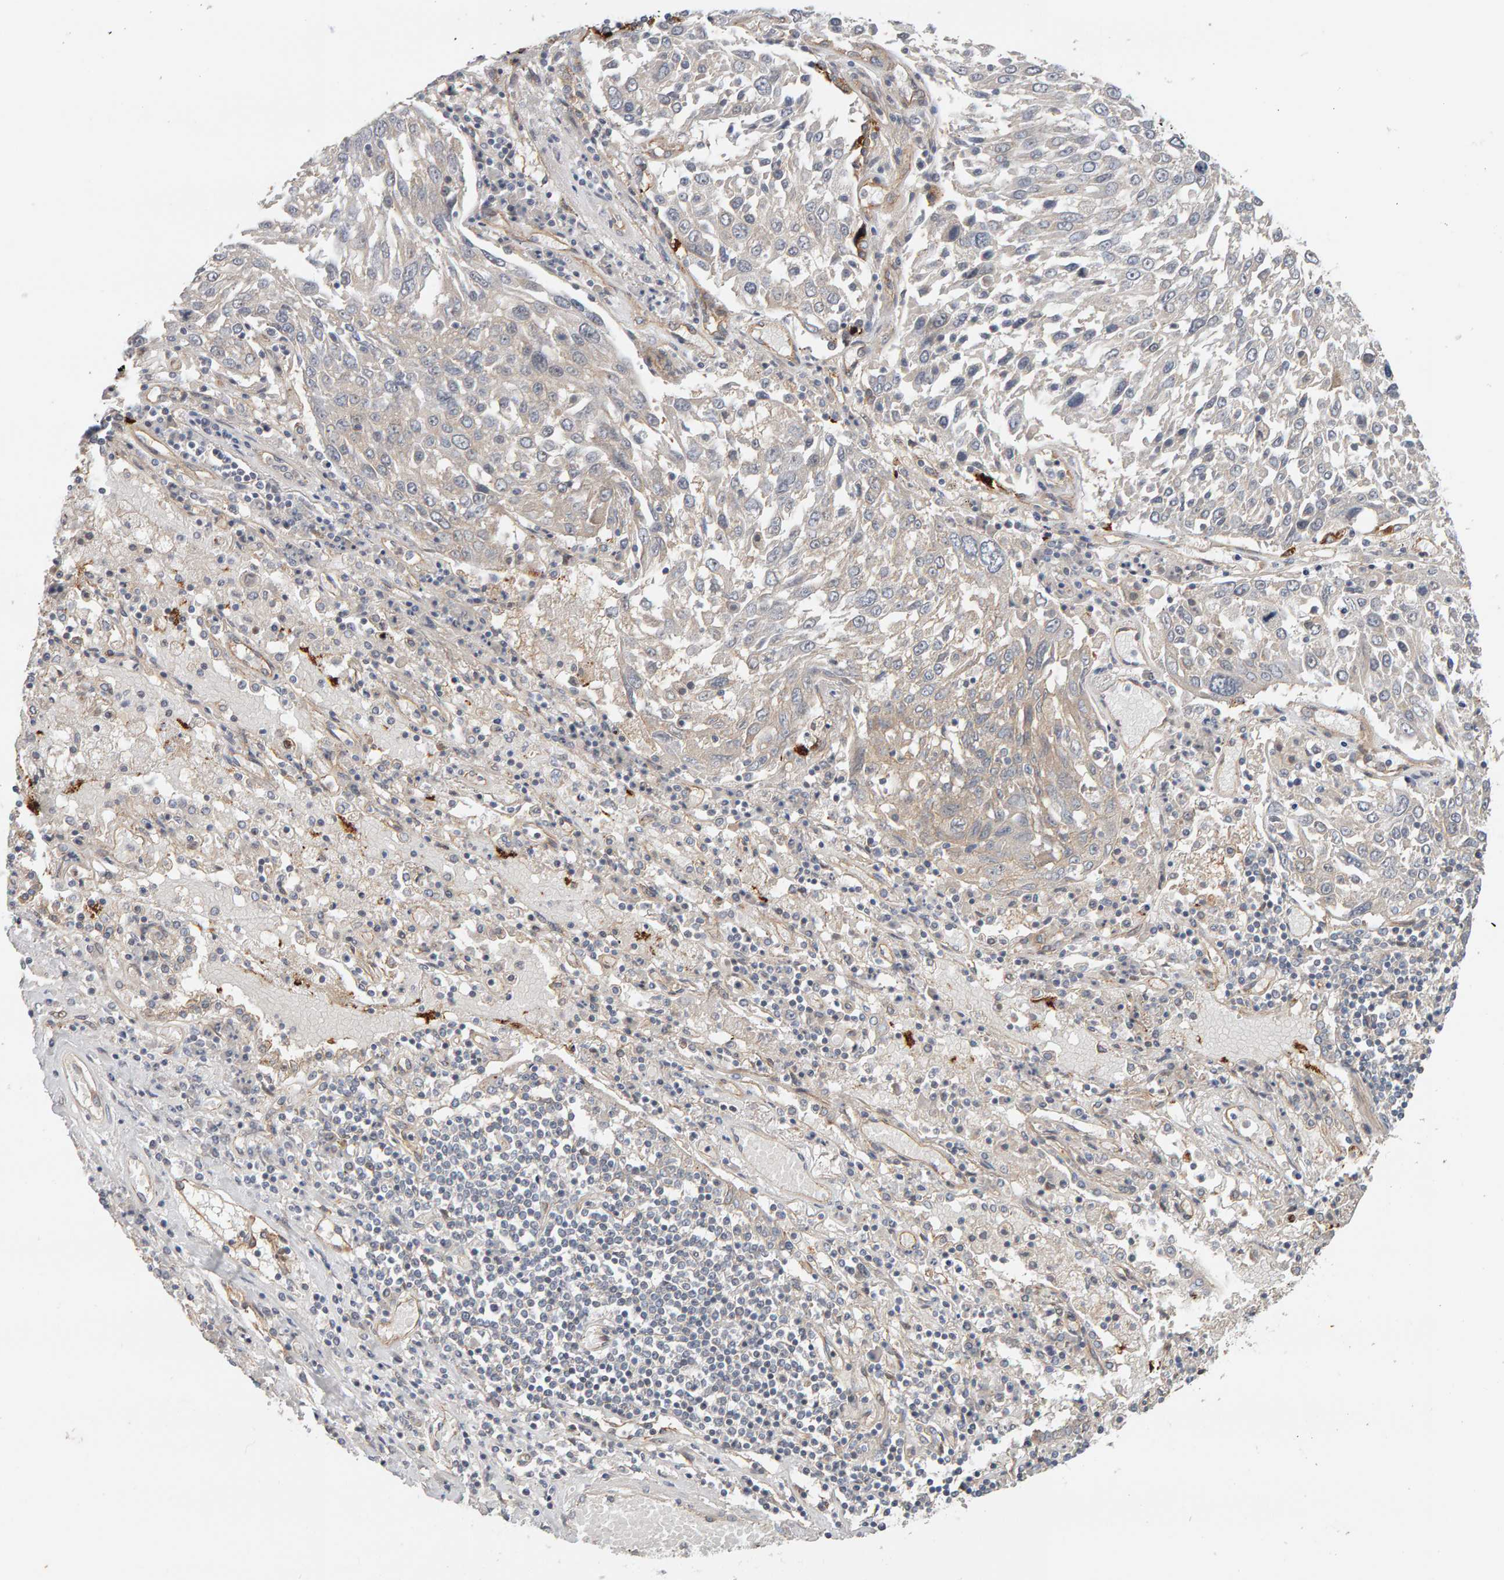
{"staining": {"intensity": "negative", "quantity": "none", "location": "none"}, "tissue": "lung cancer", "cell_type": "Tumor cells", "image_type": "cancer", "snomed": [{"axis": "morphology", "description": "Squamous cell carcinoma, NOS"}, {"axis": "topography", "description": "Lung"}], "caption": "Immunohistochemical staining of lung squamous cell carcinoma exhibits no significant positivity in tumor cells. The staining is performed using DAB brown chromogen with nuclei counter-stained in using hematoxylin.", "gene": "PPP1R16A", "patient": {"sex": "male", "age": 65}}